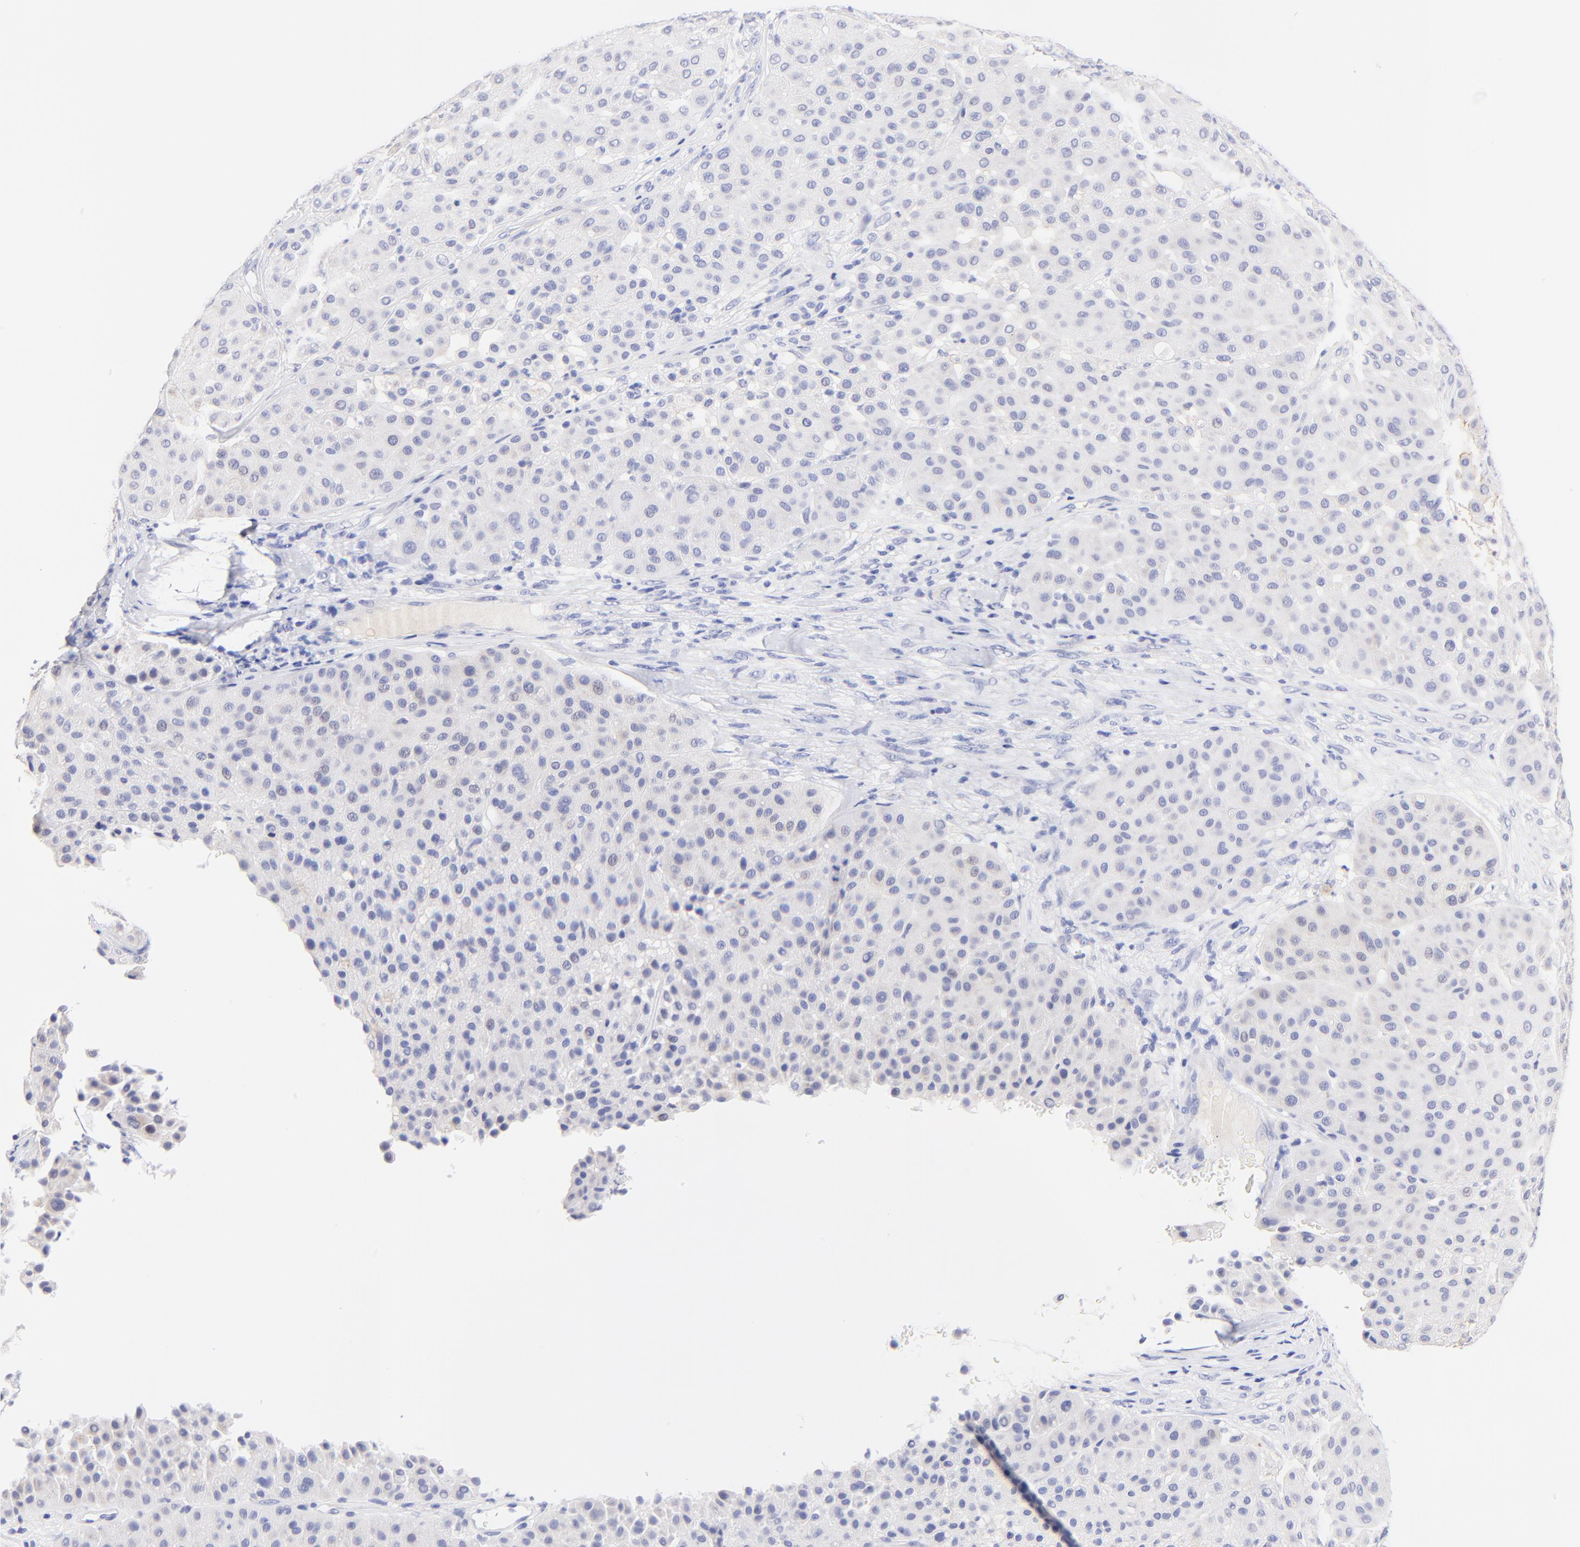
{"staining": {"intensity": "negative", "quantity": "none", "location": "none"}, "tissue": "melanoma", "cell_type": "Tumor cells", "image_type": "cancer", "snomed": [{"axis": "morphology", "description": "Normal tissue, NOS"}, {"axis": "morphology", "description": "Malignant melanoma, Metastatic site"}, {"axis": "topography", "description": "Skin"}], "caption": "Malignant melanoma (metastatic site) was stained to show a protein in brown. There is no significant staining in tumor cells. (Immunohistochemistry (ihc), brightfield microscopy, high magnification).", "gene": "RAB3A", "patient": {"sex": "male", "age": 41}}